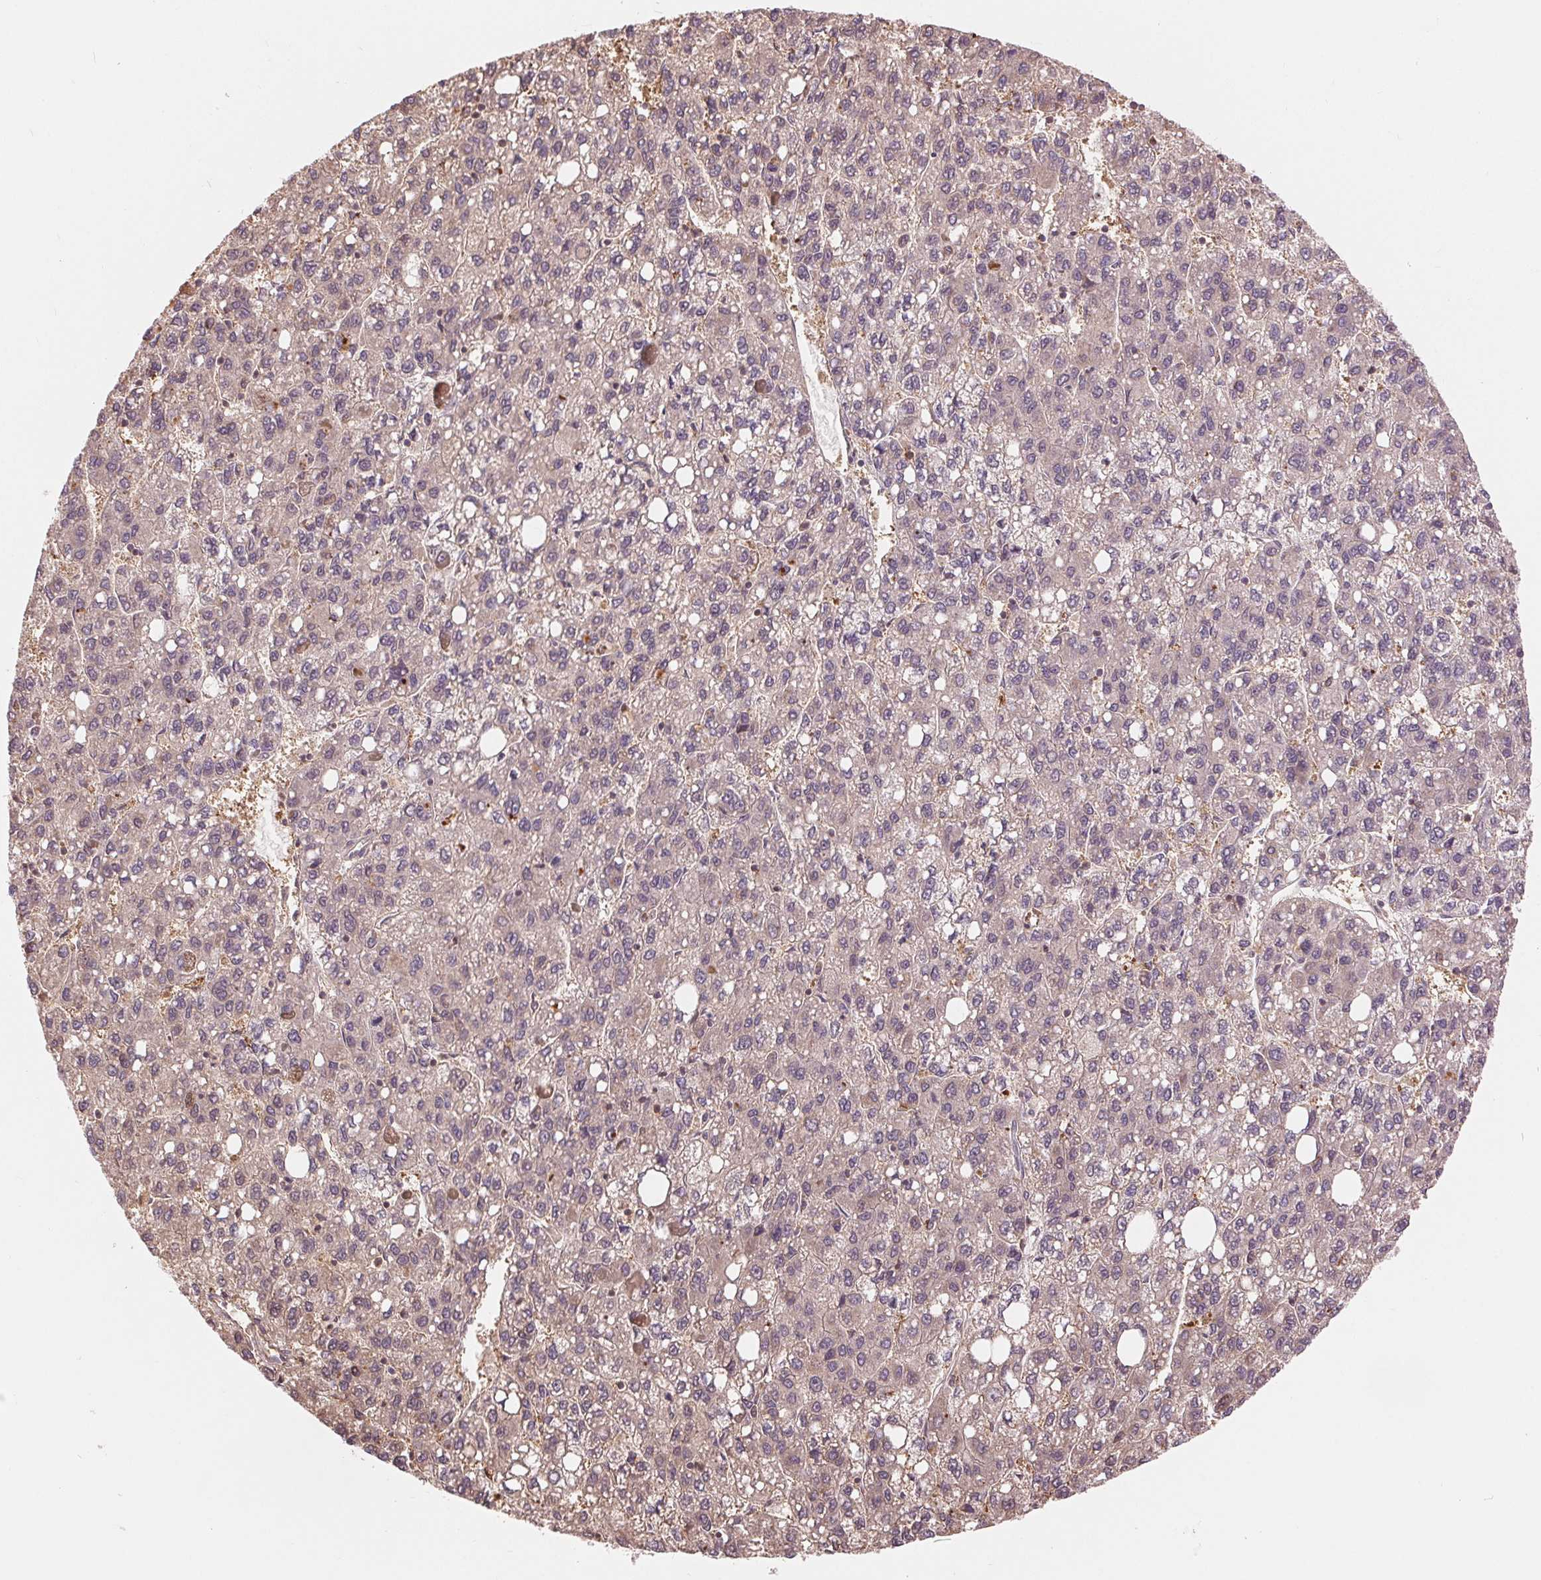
{"staining": {"intensity": "negative", "quantity": "none", "location": "none"}, "tissue": "liver cancer", "cell_type": "Tumor cells", "image_type": "cancer", "snomed": [{"axis": "morphology", "description": "Carcinoma, Hepatocellular, NOS"}, {"axis": "topography", "description": "Liver"}], "caption": "Photomicrograph shows no protein staining in tumor cells of liver cancer tissue.", "gene": "TMEM273", "patient": {"sex": "female", "age": 82}}